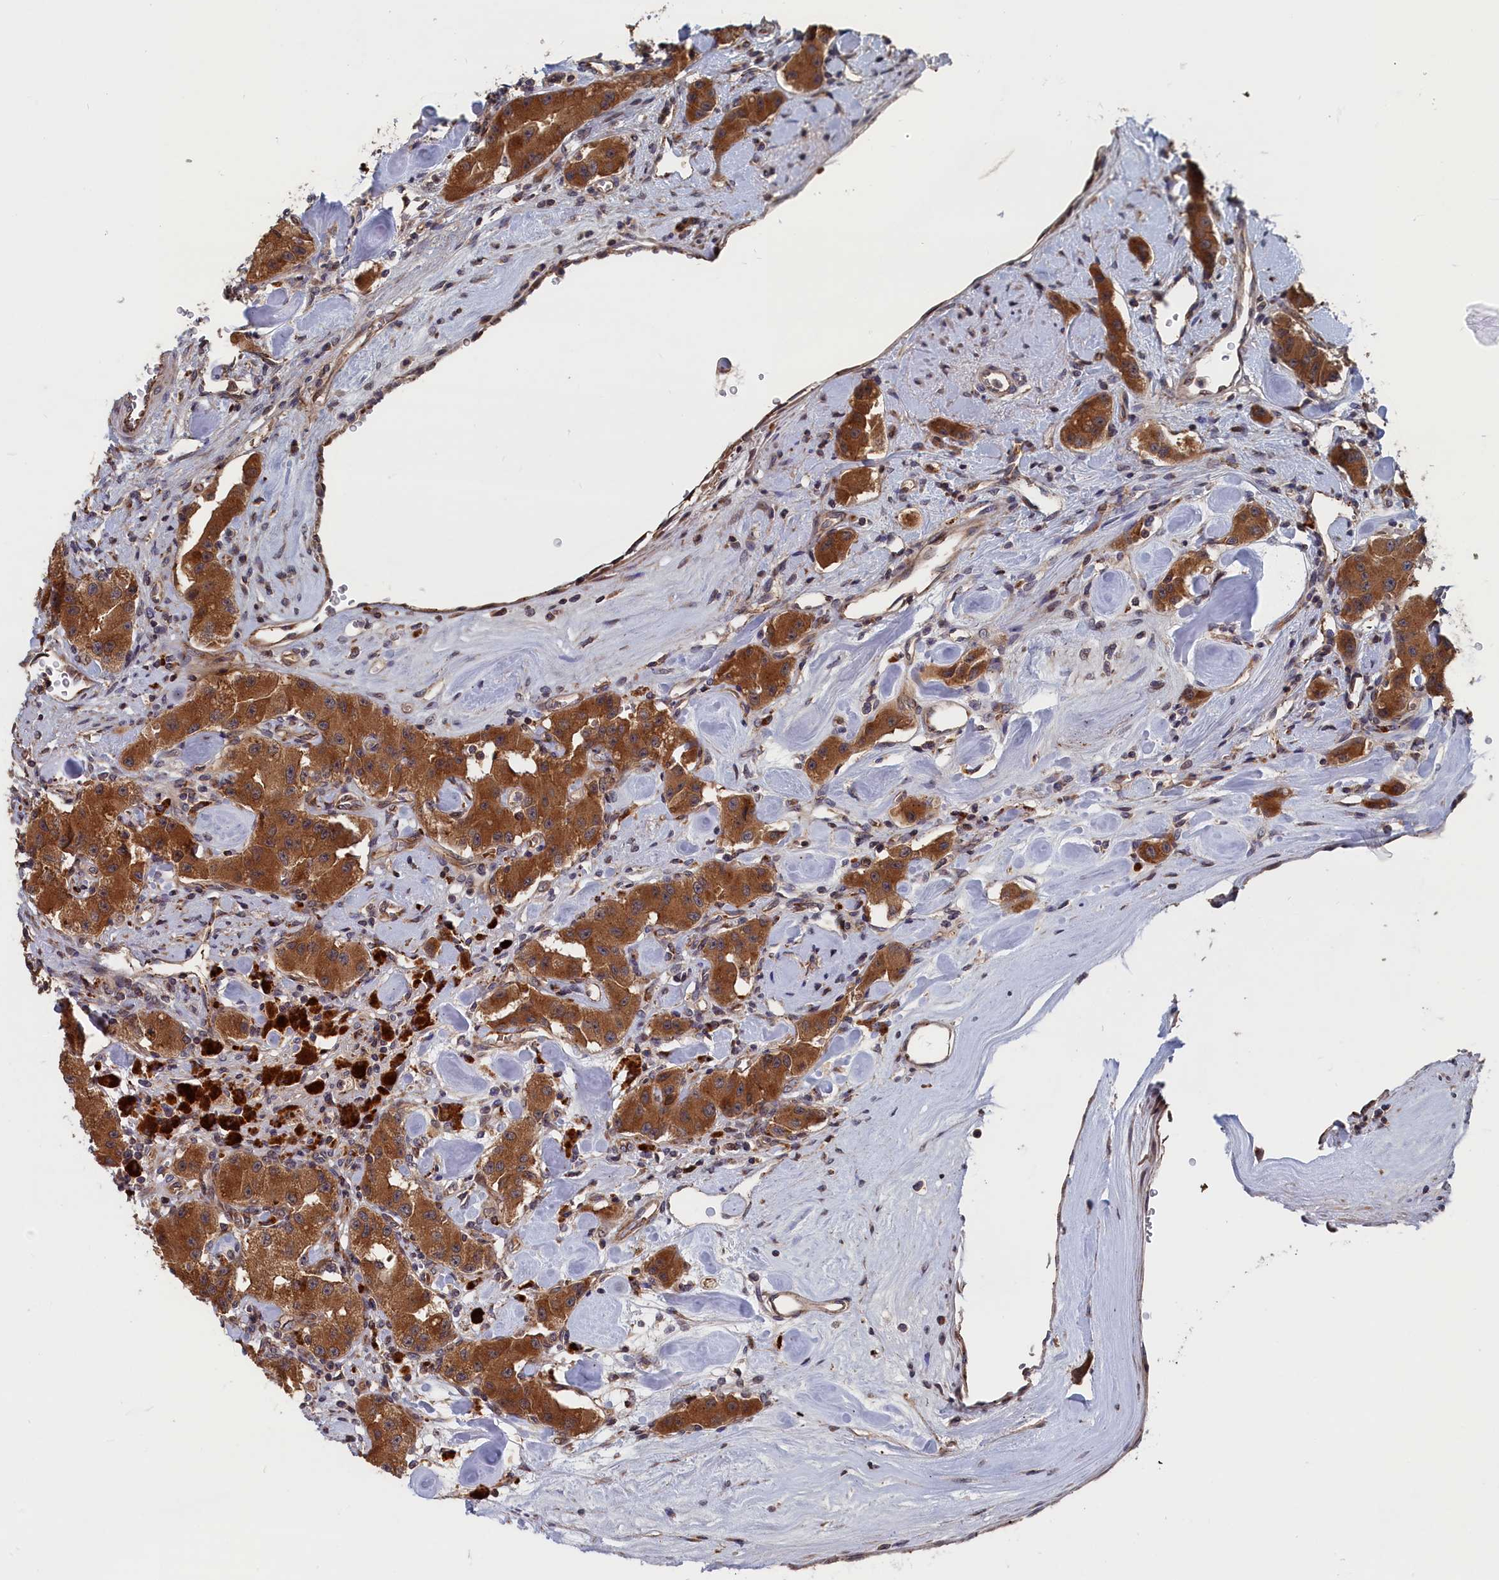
{"staining": {"intensity": "strong", "quantity": ">75%", "location": "cytoplasmic/membranous"}, "tissue": "carcinoid", "cell_type": "Tumor cells", "image_type": "cancer", "snomed": [{"axis": "morphology", "description": "Carcinoid, malignant, NOS"}, {"axis": "topography", "description": "Pancreas"}], "caption": "A high-resolution image shows IHC staining of carcinoid (malignant), which exhibits strong cytoplasmic/membranous staining in approximately >75% of tumor cells.", "gene": "TRAPPC2L", "patient": {"sex": "male", "age": 41}}